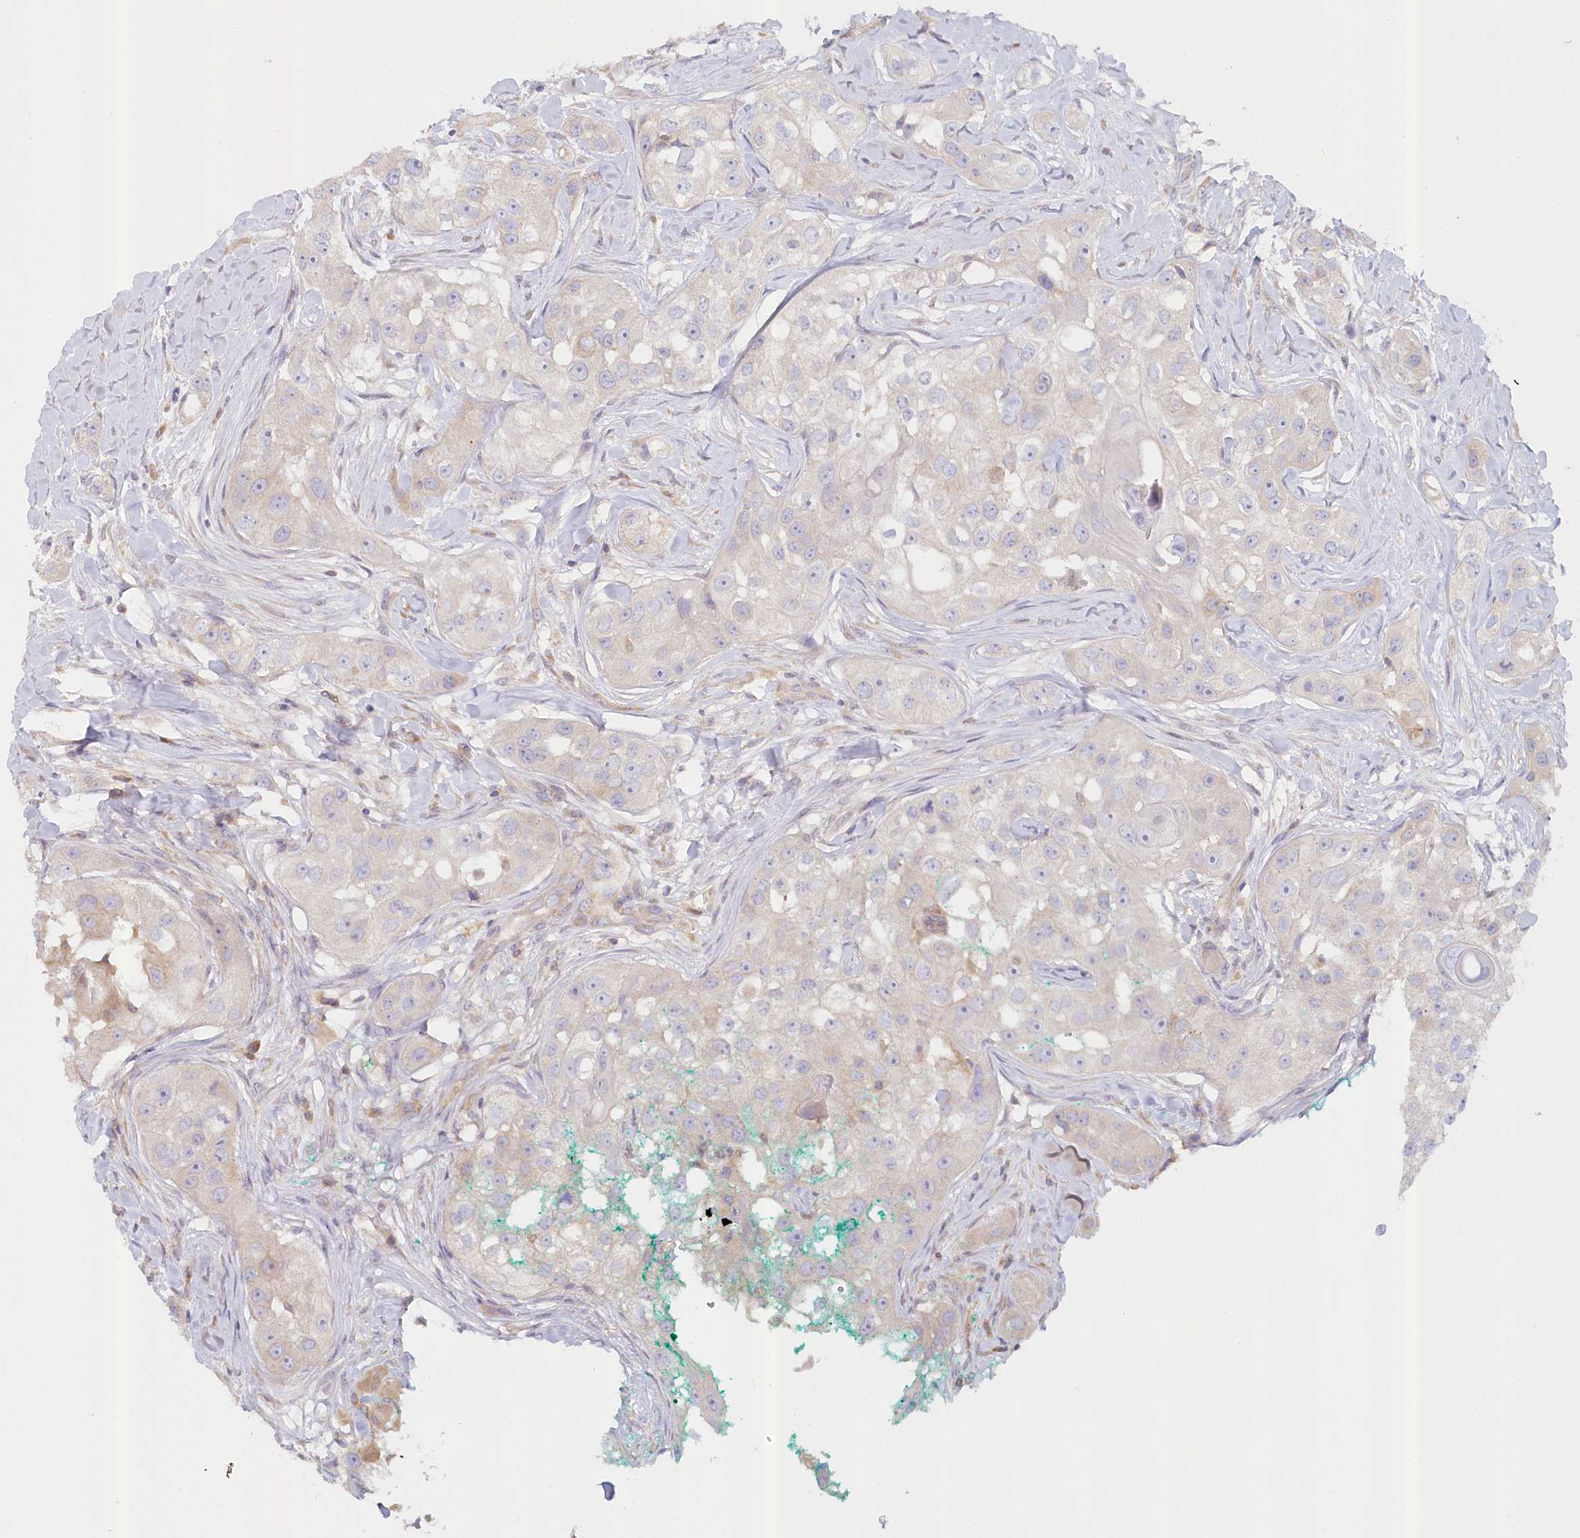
{"staining": {"intensity": "weak", "quantity": "<25%", "location": "cytoplasmic/membranous"}, "tissue": "head and neck cancer", "cell_type": "Tumor cells", "image_type": "cancer", "snomed": [{"axis": "morphology", "description": "Normal tissue, NOS"}, {"axis": "morphology", "description": "Squamous cell carcinoma, NOS"}, {"axis": "topography", "description": "Skeletal muscle"}, {"axis": "topography", "description": "Head-Neck"}], "caption": "Immunohistochemistry histopathology image of human head and neck cancer (squamous cell carcinoma) stained for a protein (brown), which displays no expression in tumor cells.", "gene": "PAIP2", "patient": {"sex": "male", "age": 51}}